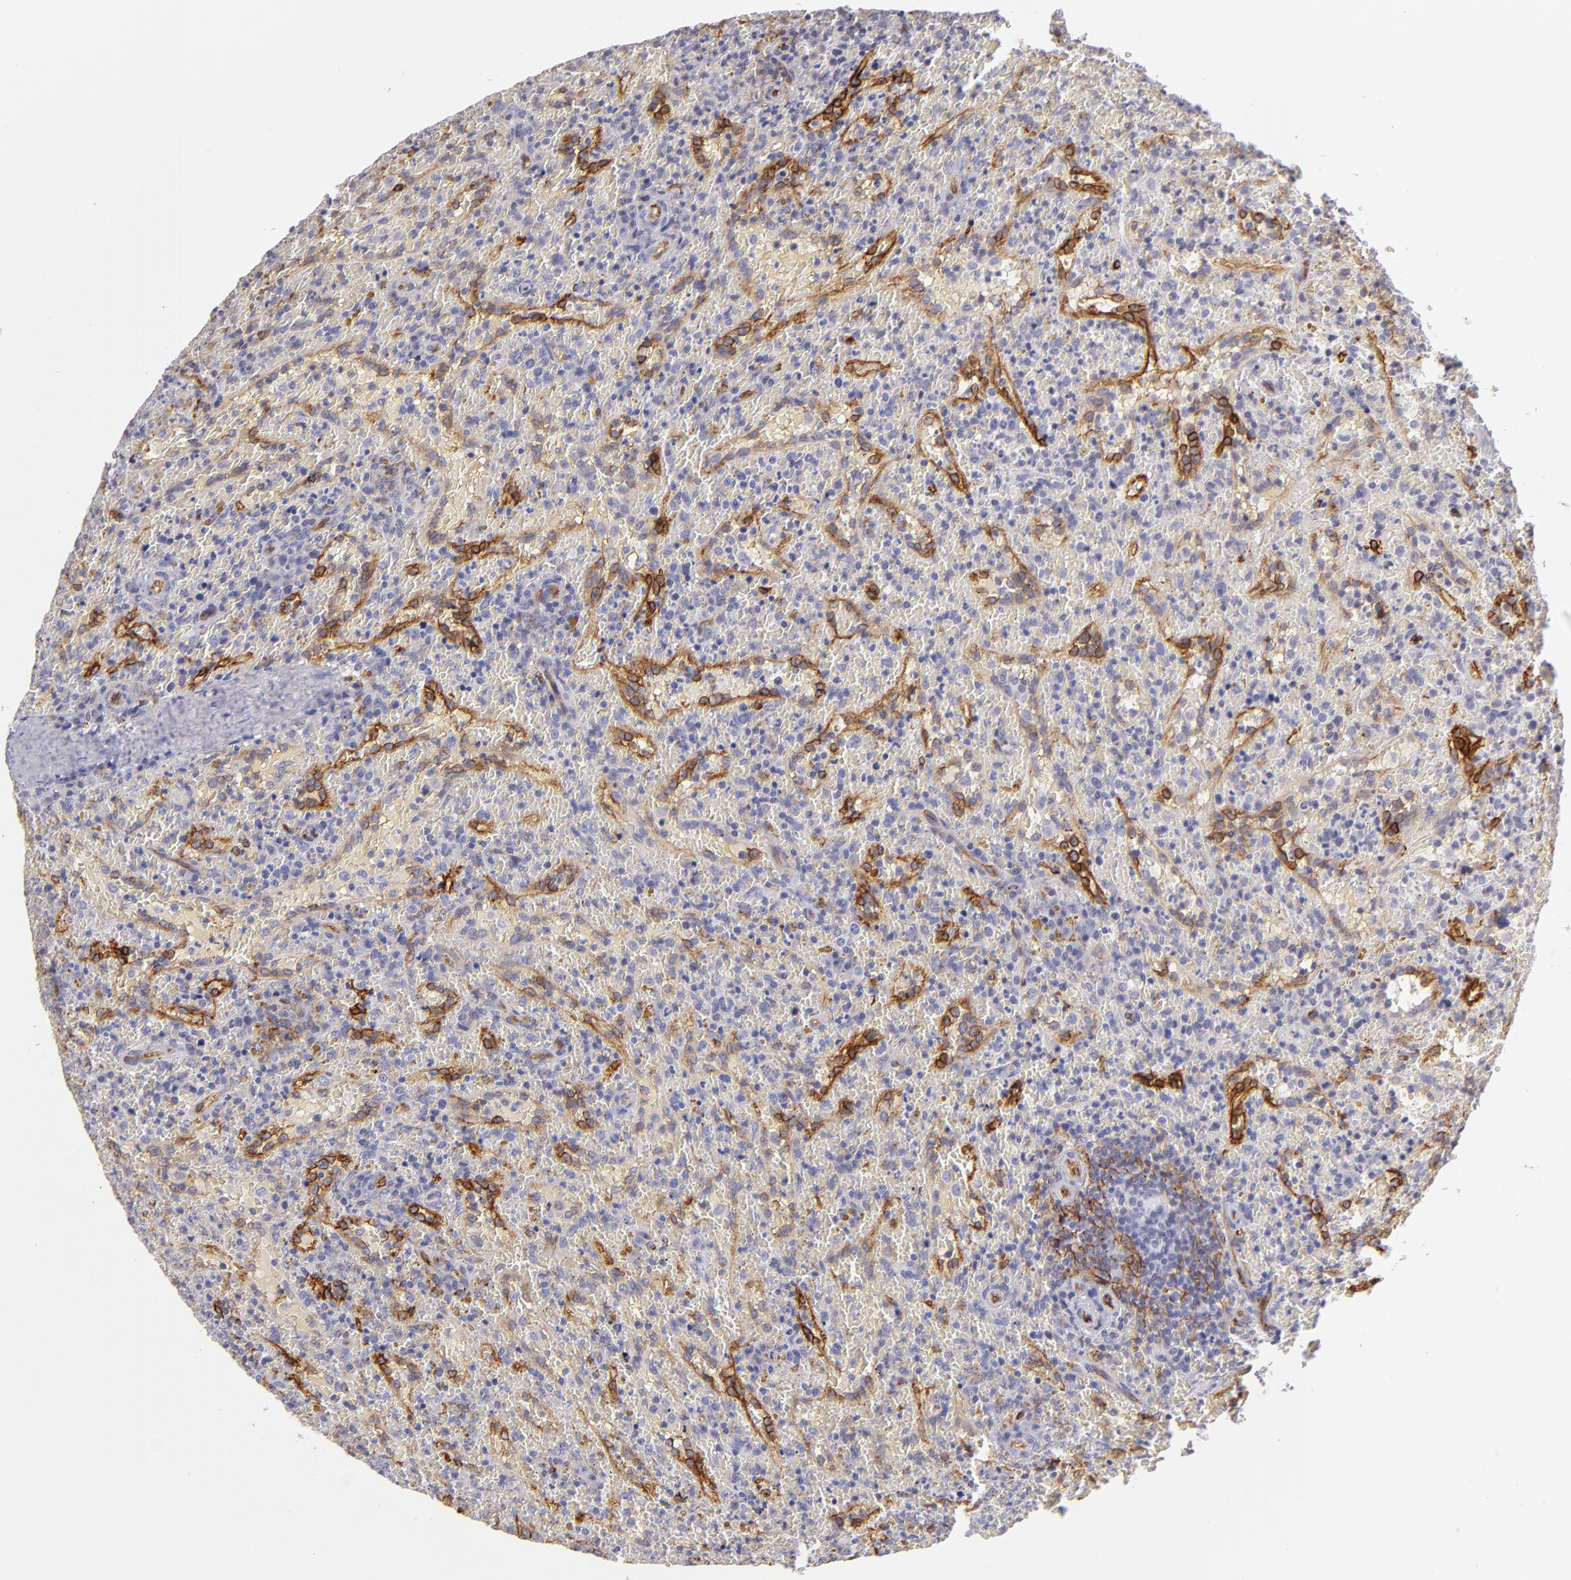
{"staining": {"intensity": "weak", "quantity": "<25%", "location": "cytoplasmic/membranous"}, "tissue": "lymphoma", "cell_type": "Tumor cells", "image_type": "cancer", "snomed": [{"axis": "morphology", "description": "Malignant lymphoma, non-Hodgkin's type, High grade"}, {"axis": "topography", "description": "Spleen"}, {"axis": "topography", "description": "Lymph node"}], "caption": "Lymphoma was stained to show a protein in brown. There is no significant positivity in tumor cells.", "gene": "THBD", "patient": {"sex": "female", "age": 70}}